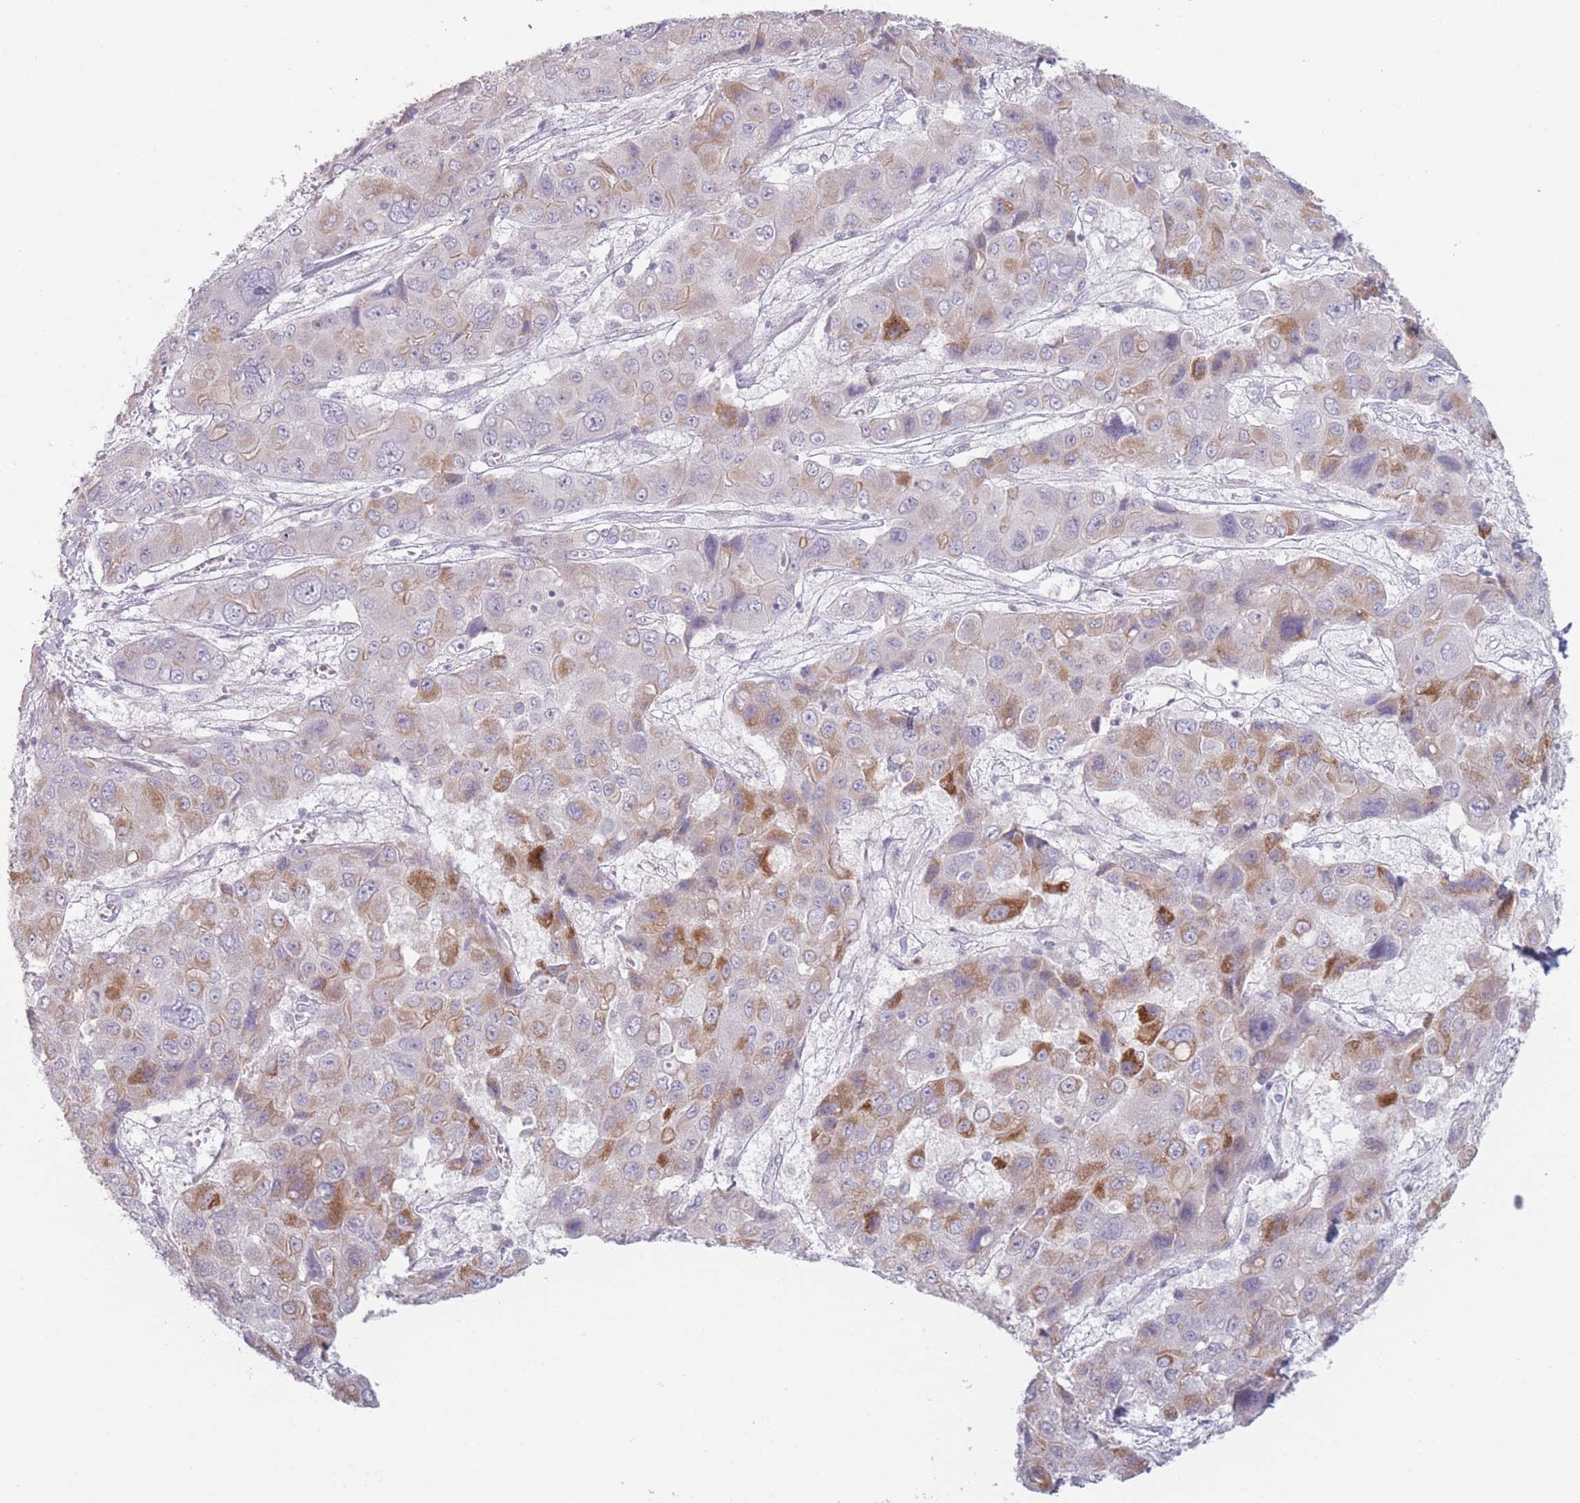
{"staining": {"intensity": "moderate", "quantity": "<25%", "location": "cytoplasmic/membranous"}, "tissue": "liver cancer", "cell_type": "Tumor cells", "image_type": "cancer", "snomed": [{"axis": "morphology", "description": "Cholangiocarcinoma"}, {"axis": "topography", "description": "Liver"}], "caption": "DAB immunohistochemical staining of liver cancer (cholangiocarcinoma) shows moderate cytoplasmic/membranous protein positivity in approximately <25% of tumor cells. (brown staining indicates protein expression, while blue staining denotes nuclei).", "gene": "RASL10B", "patient": {"sex": "male", "age": 67}}